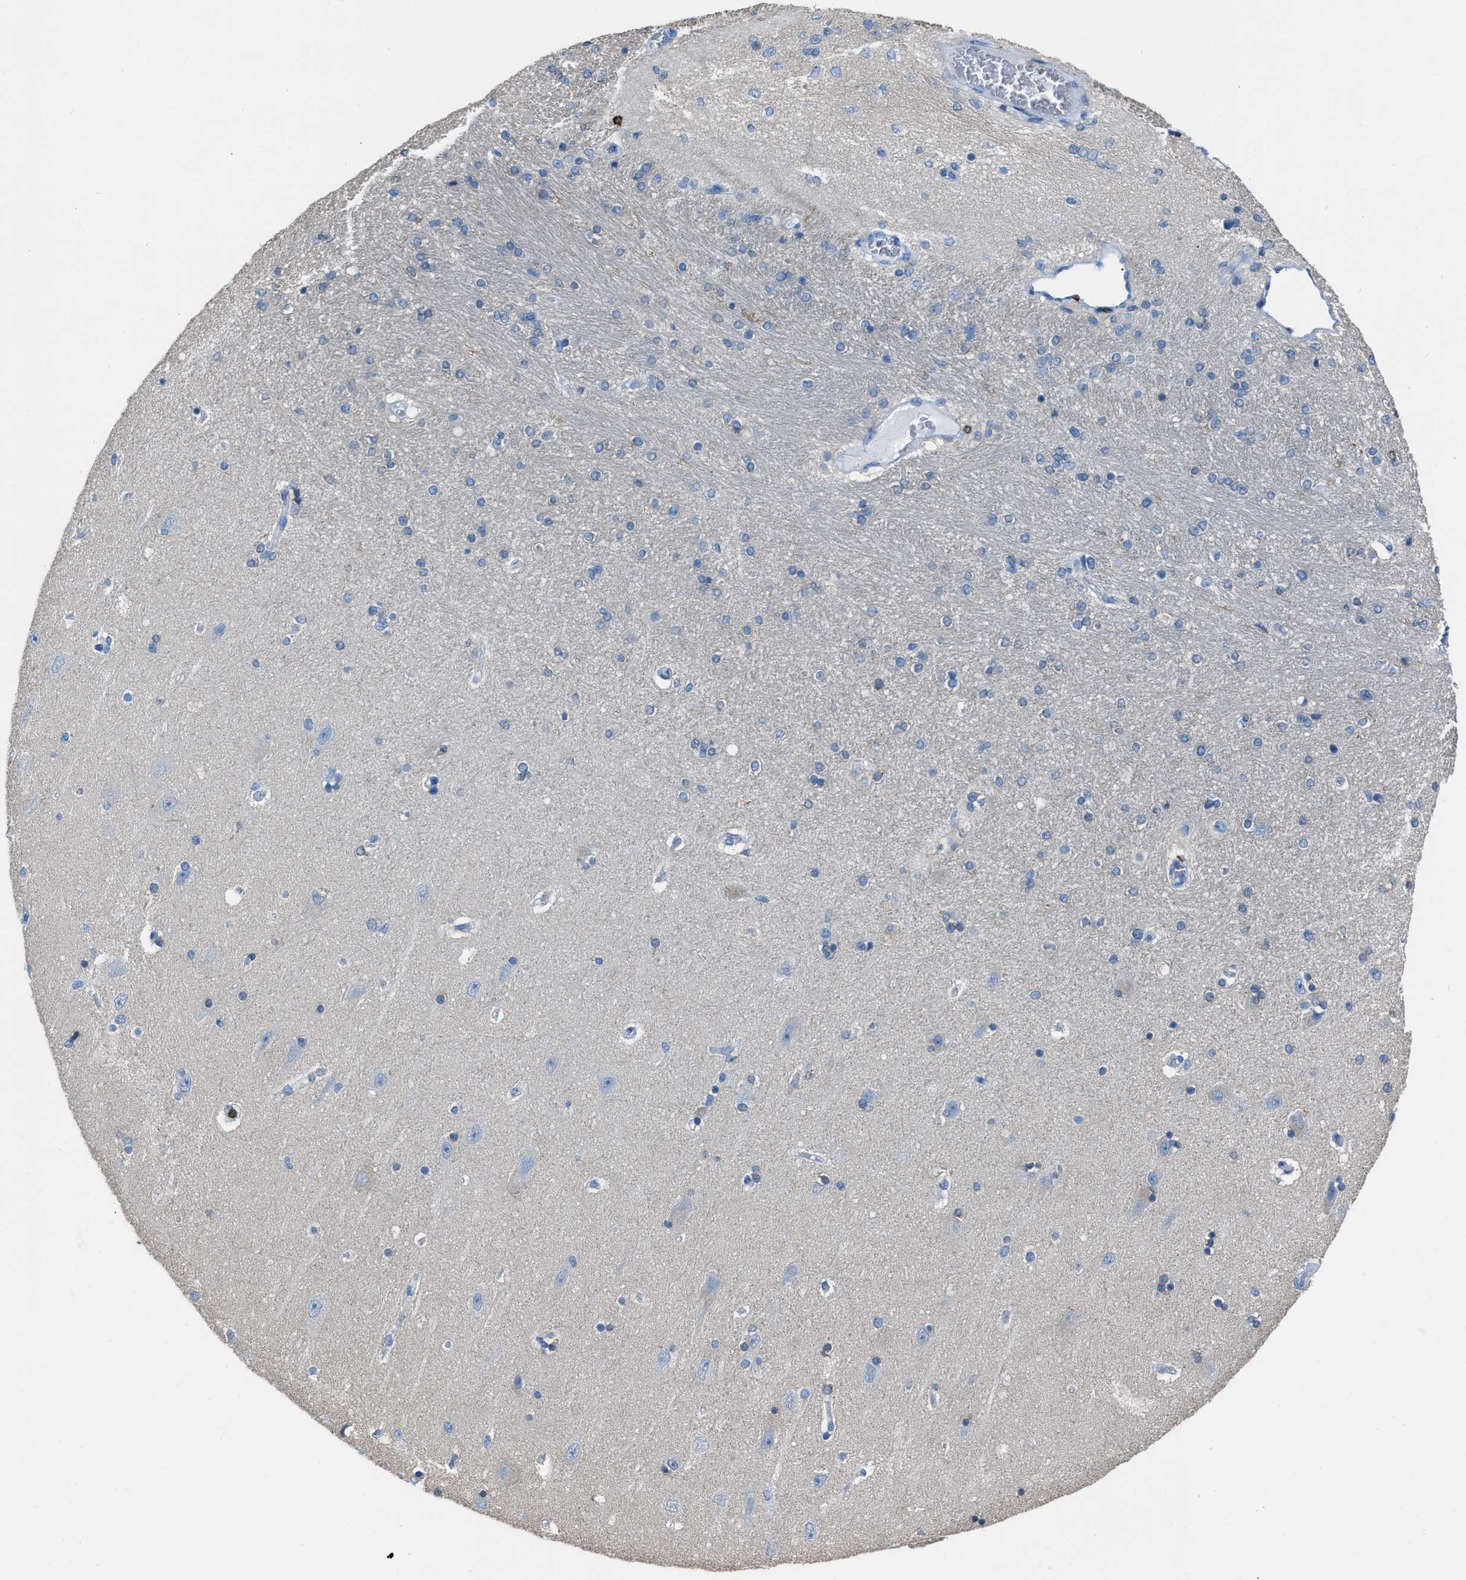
{"staining": {"intensity": "negative", "quantity": "none", "location": "none"}, "tissue": "hippocampus", "cell_type": "Glial cells", "image_type": "normal", "snomed": [{"axis": "morphology", "description": "Normal tissue, NOS"}, {"axis": "topography", "description": "Hippocampus"}], "caption": "DAB immunohistochemical staining of normal human hippocampus shows no significant expression in glial cells.", "gene": "LSP1", "patient": {"sex": "female", "age": 54}}